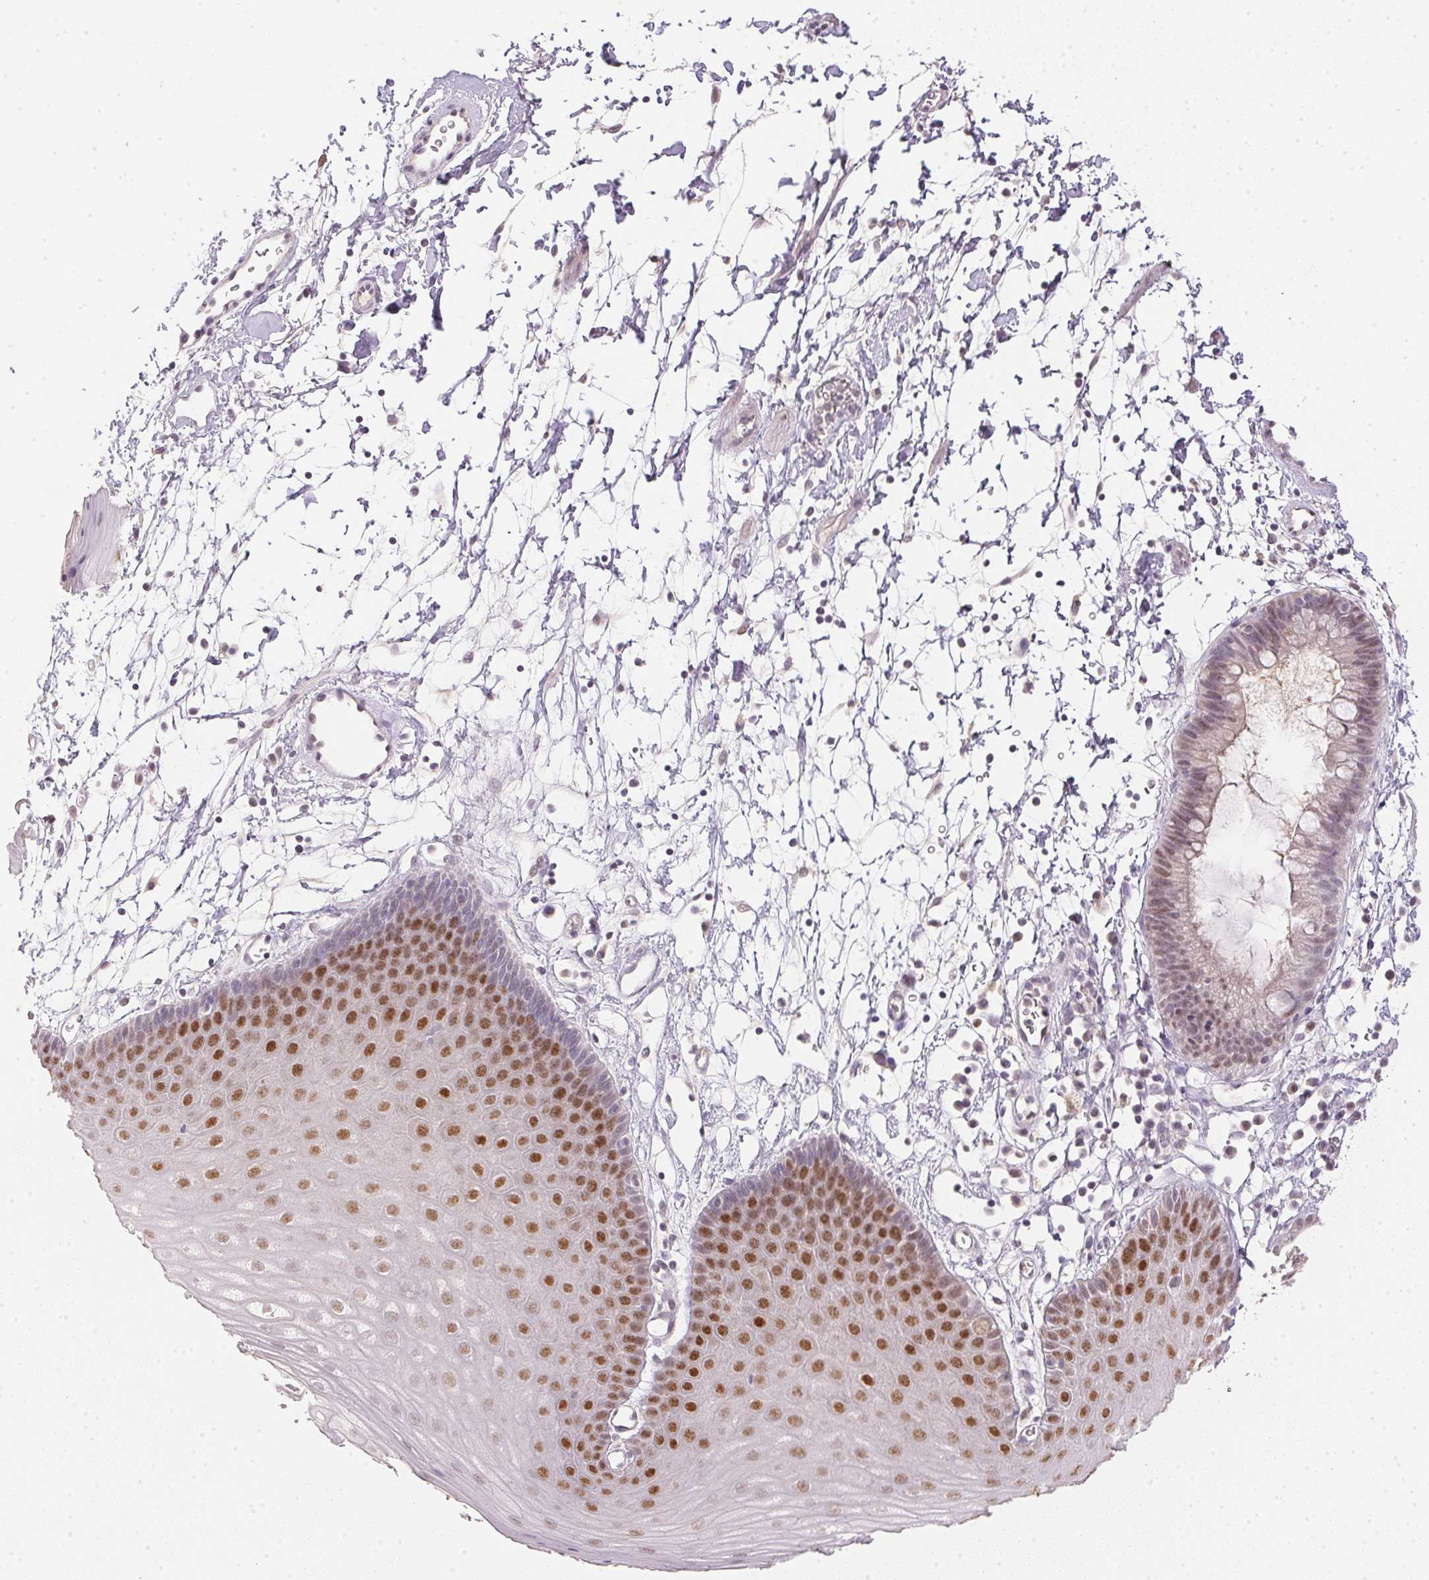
{"staining": {"intensity": "strong", "quantity": "25%-75%", "location": "nuclear"}, "tissue": "skin", "cell_type": "Epidermal cells", "image_type": "normal", "snomed": [{"axis": "morphology", "description": "Normal tissue, NOS"}, {"axis": "topography", "description": "Anal"}], "caption": "Human skin stained for a protein (brown) displays strong nuclear positive positivity in approximately 25%-75% of epidermal cells.", "gene": "POLR3G", "patient": {"sex": "male", "age": 53}}